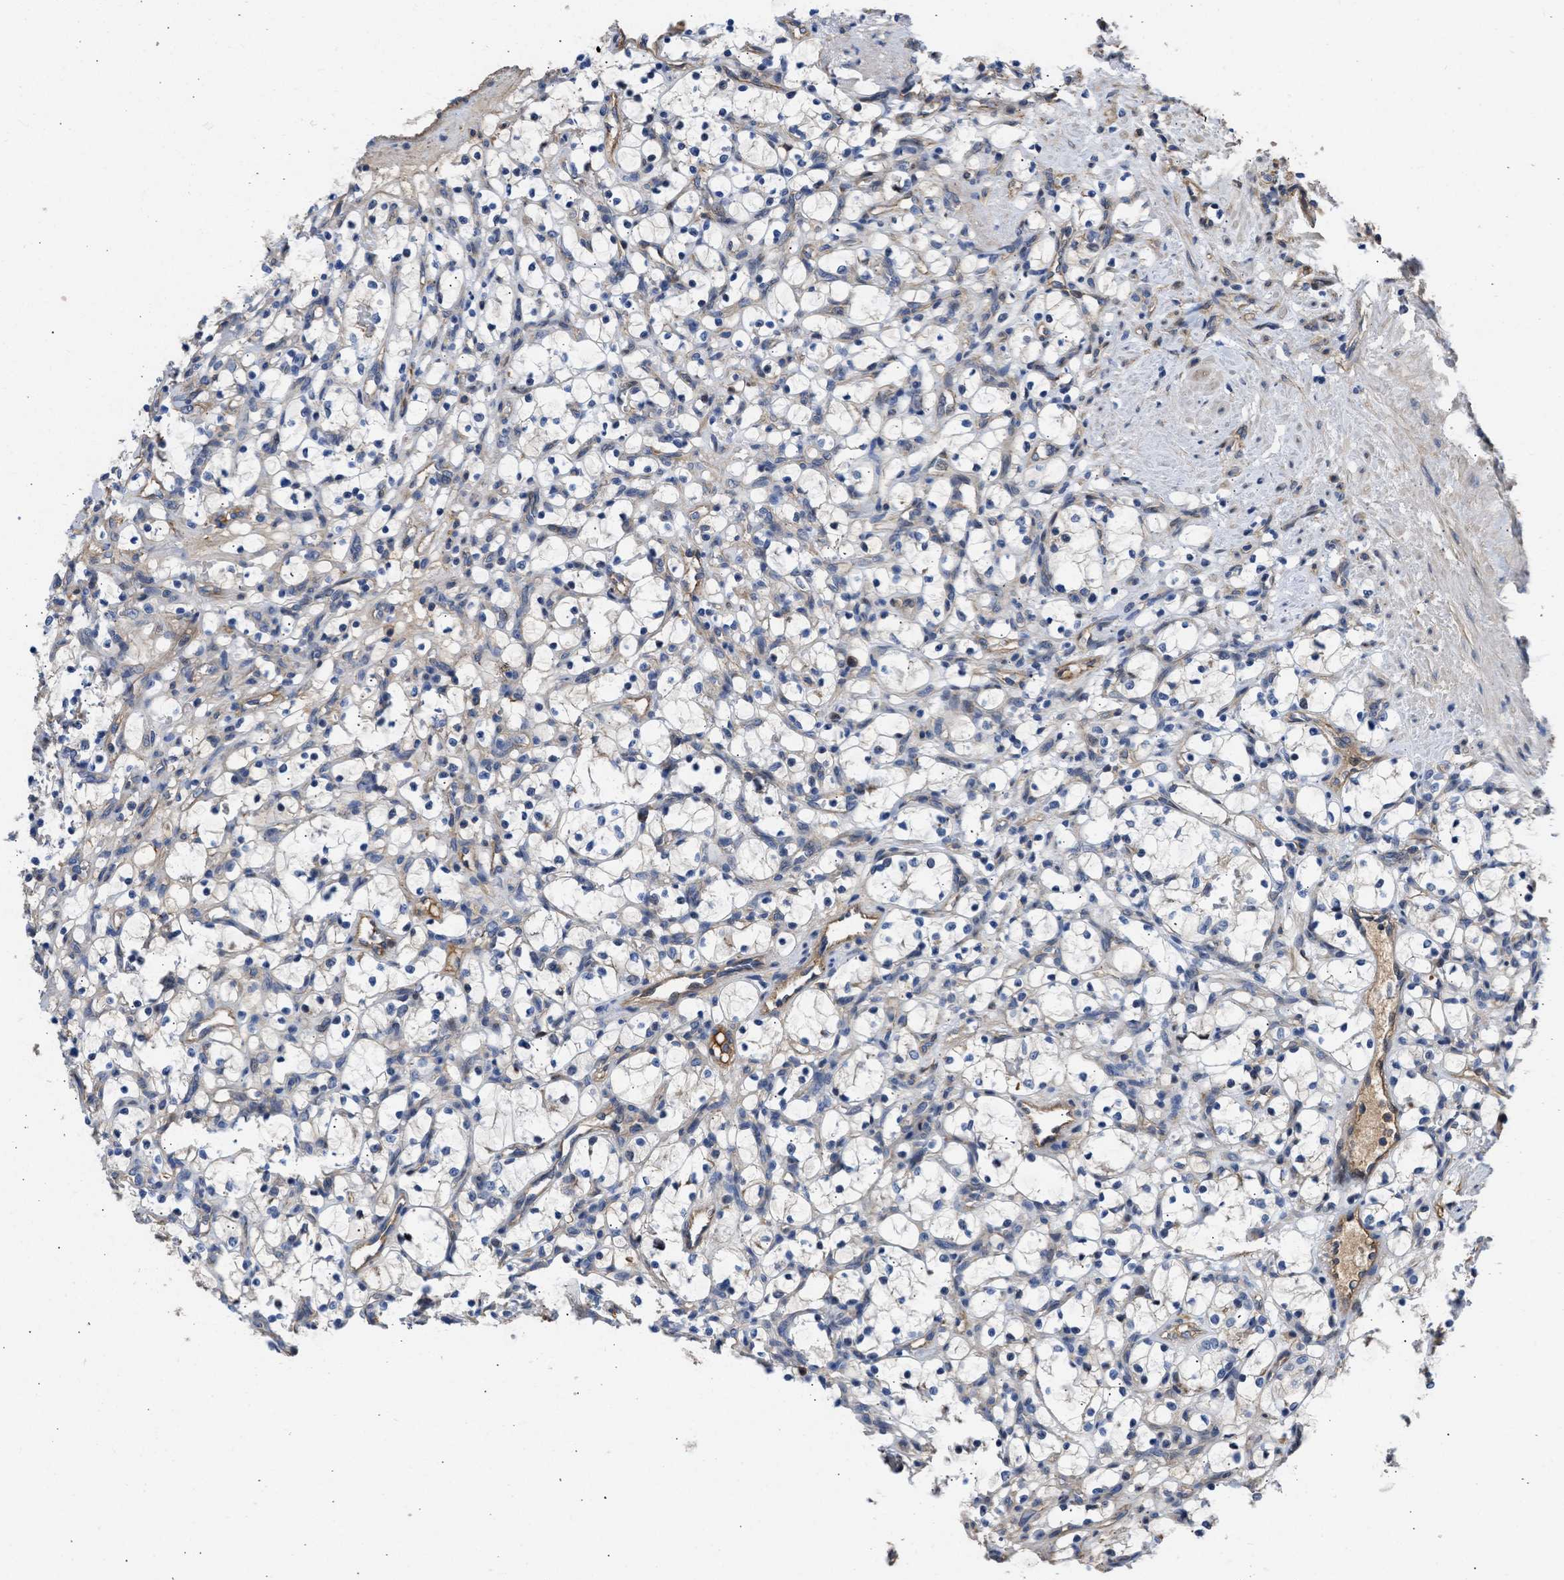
{"staining": {"intensity": "negative", "quantity": "none", "location": "none"}, "tissue": "renal cancer", "cell_type": "Tumor cells", "image_type": "cancer", "snomed": [{"axis": "morphology", "description": "Adenocarcinoma, NOS"}, {"axis": "topography", "description": "Kidney"}], "caption": "A histopathology image of human renal cancer is negative for staining in tumor cells.", "gene": "MAS1L", "patient": {"sex": "female", "age": 69}}